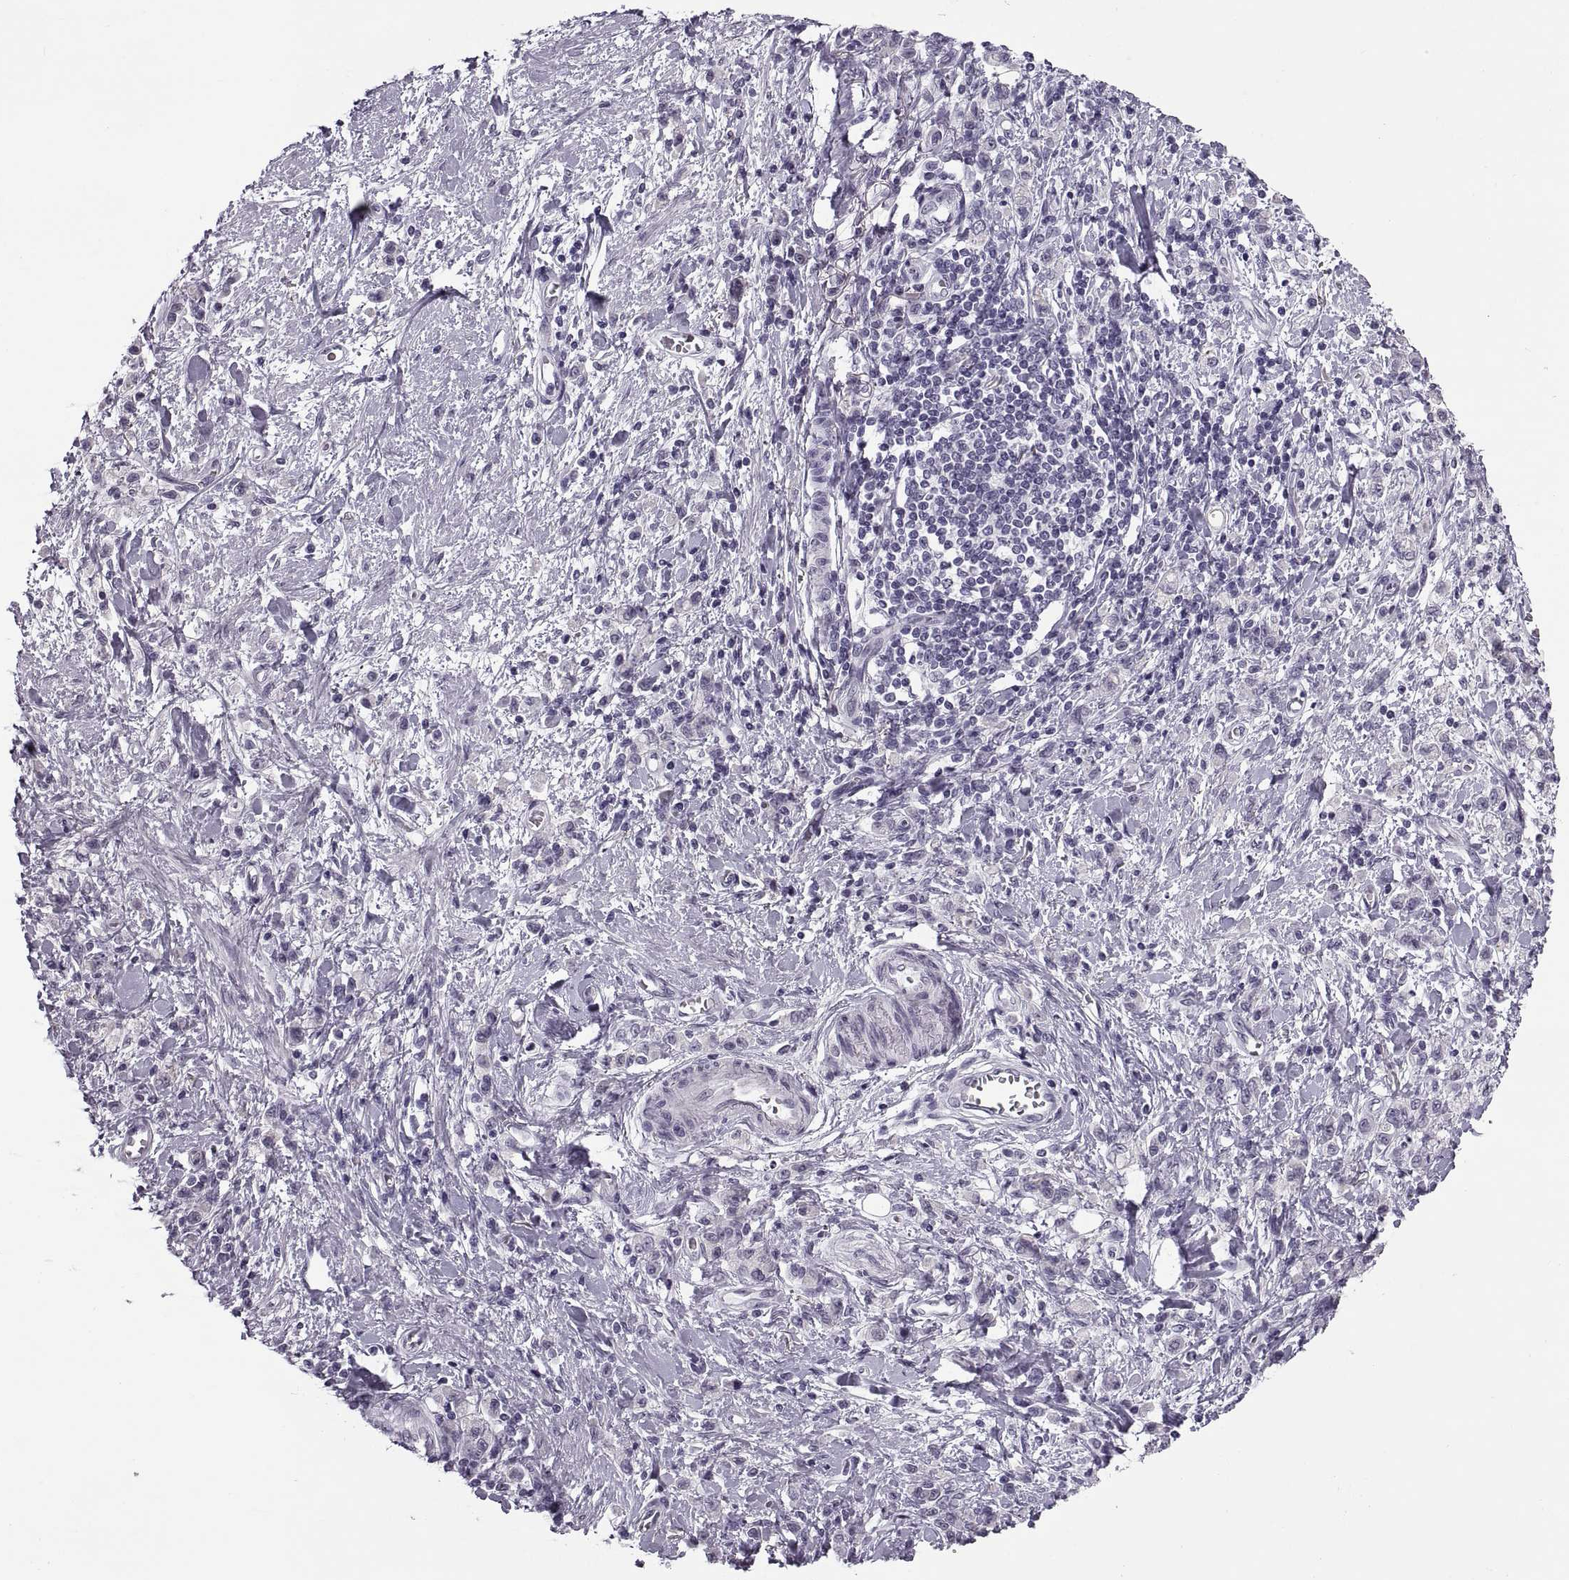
{"staining": {"intensity": "negative", "quantity": "none", "location": "none"}, "tissue": "stomach cancer", "cell_type": "Tumor cells", "image_type": "cancer", "snomed": [{"axis": "morphology", "description": "Adenocarcinoma, NOS"}, {"axis": "topography", "description": "Stomach"}], "caption": "Tumor cells show no significant protein expression in stomach cancer (adenocarcinoma). Nuclei are stained in blue.", "gene": "TBC1D3G", "patient": {"sex": "male", "age": 77}}